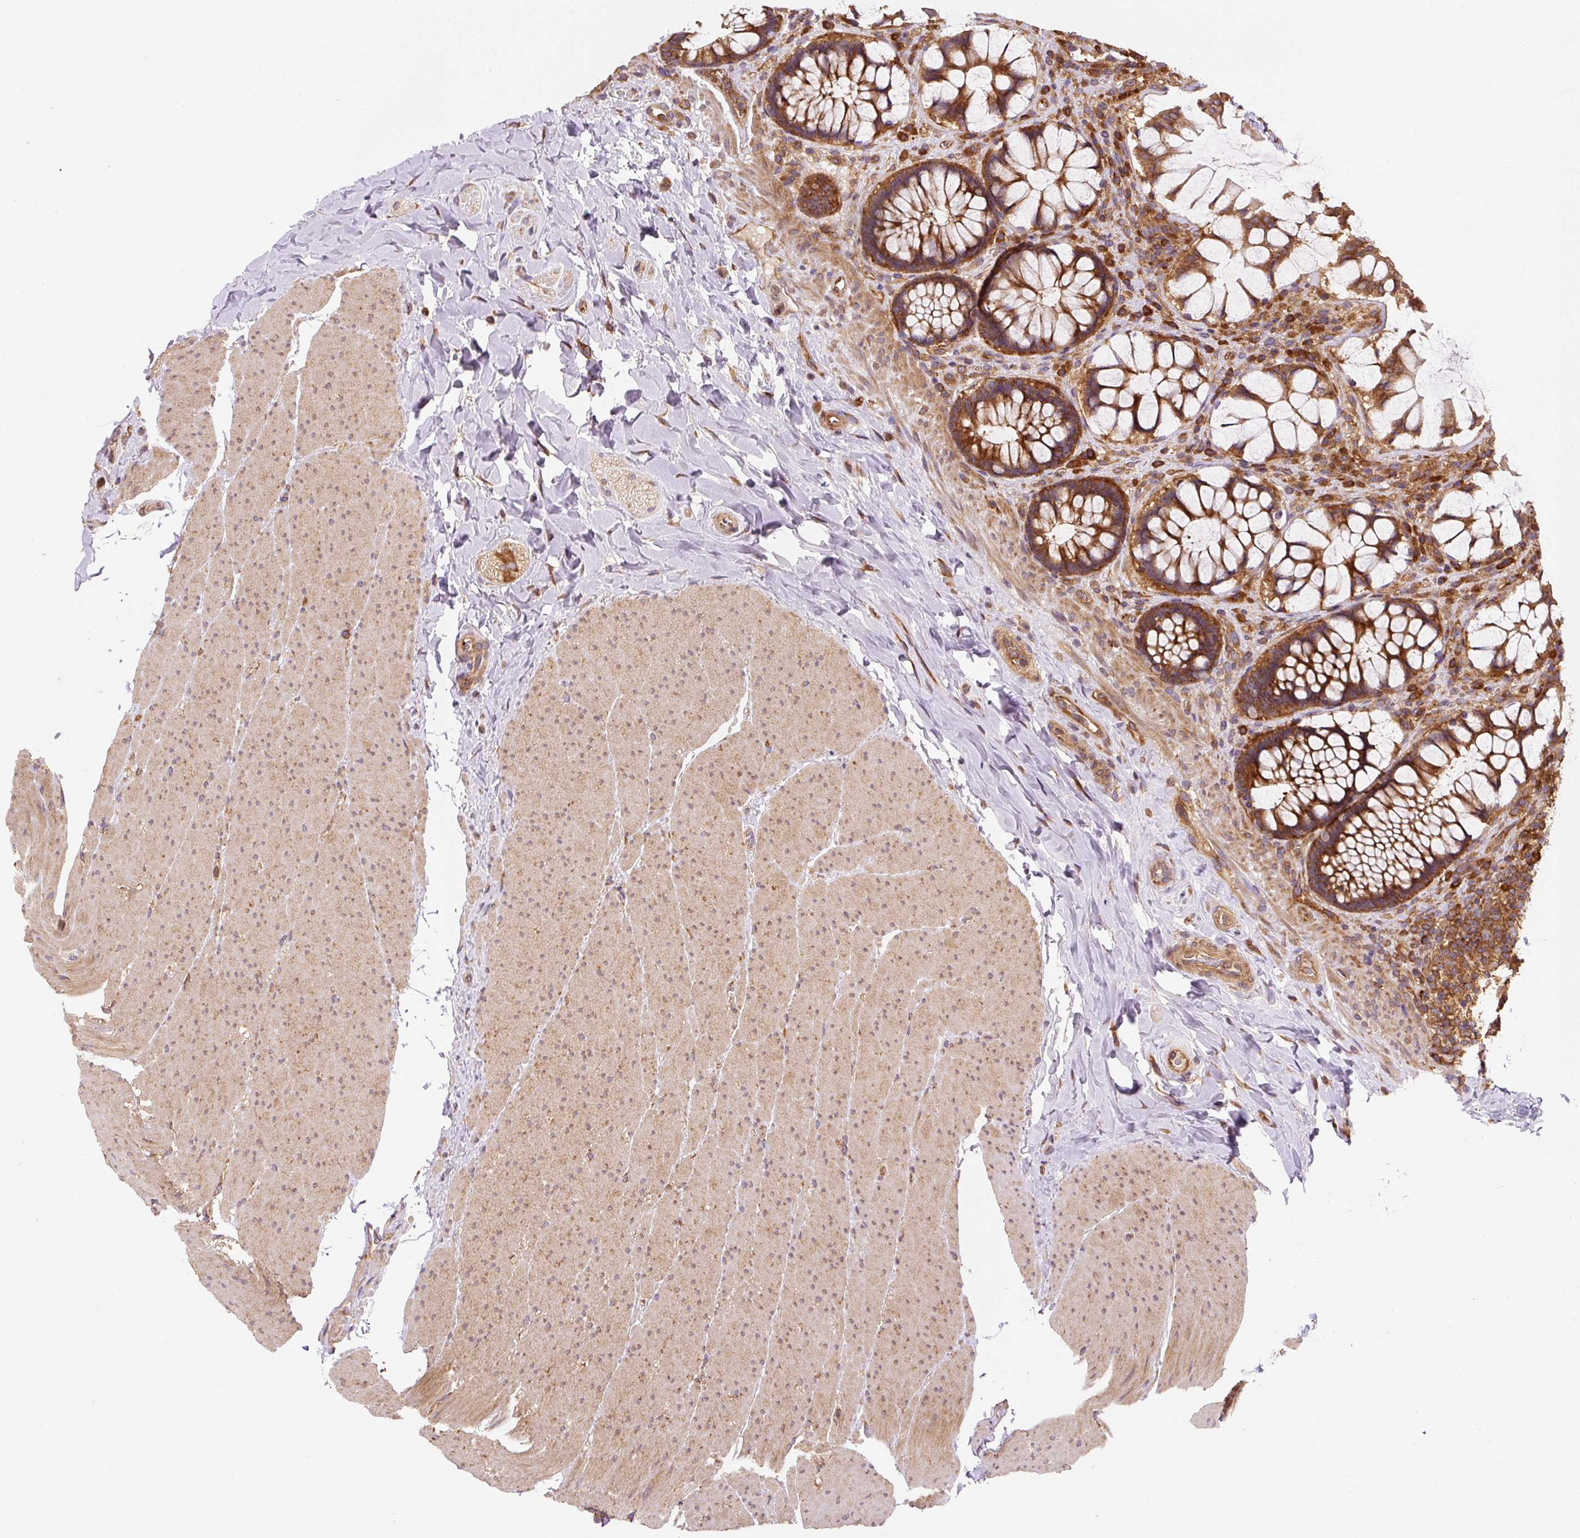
{"staining": {"intensity": "strong", "quantity": ">75%", "location": "cytoplasmic/membranous"}, "tissue": "rectum", "cell_type": "Glandular cells", "image_type": "normal", "snomed": [{"axis": "morphology", "description": "Normal tissue, NOS"}, {"axis": "topography", "description": "Rectum"}], "caption": "Protein staining of normal rectum shows strong cytoplasmic/membranous expression in about >75% of glandular cells.", "gene": "EIF2S2", "patient": {"sex": "female", "age": 58}}